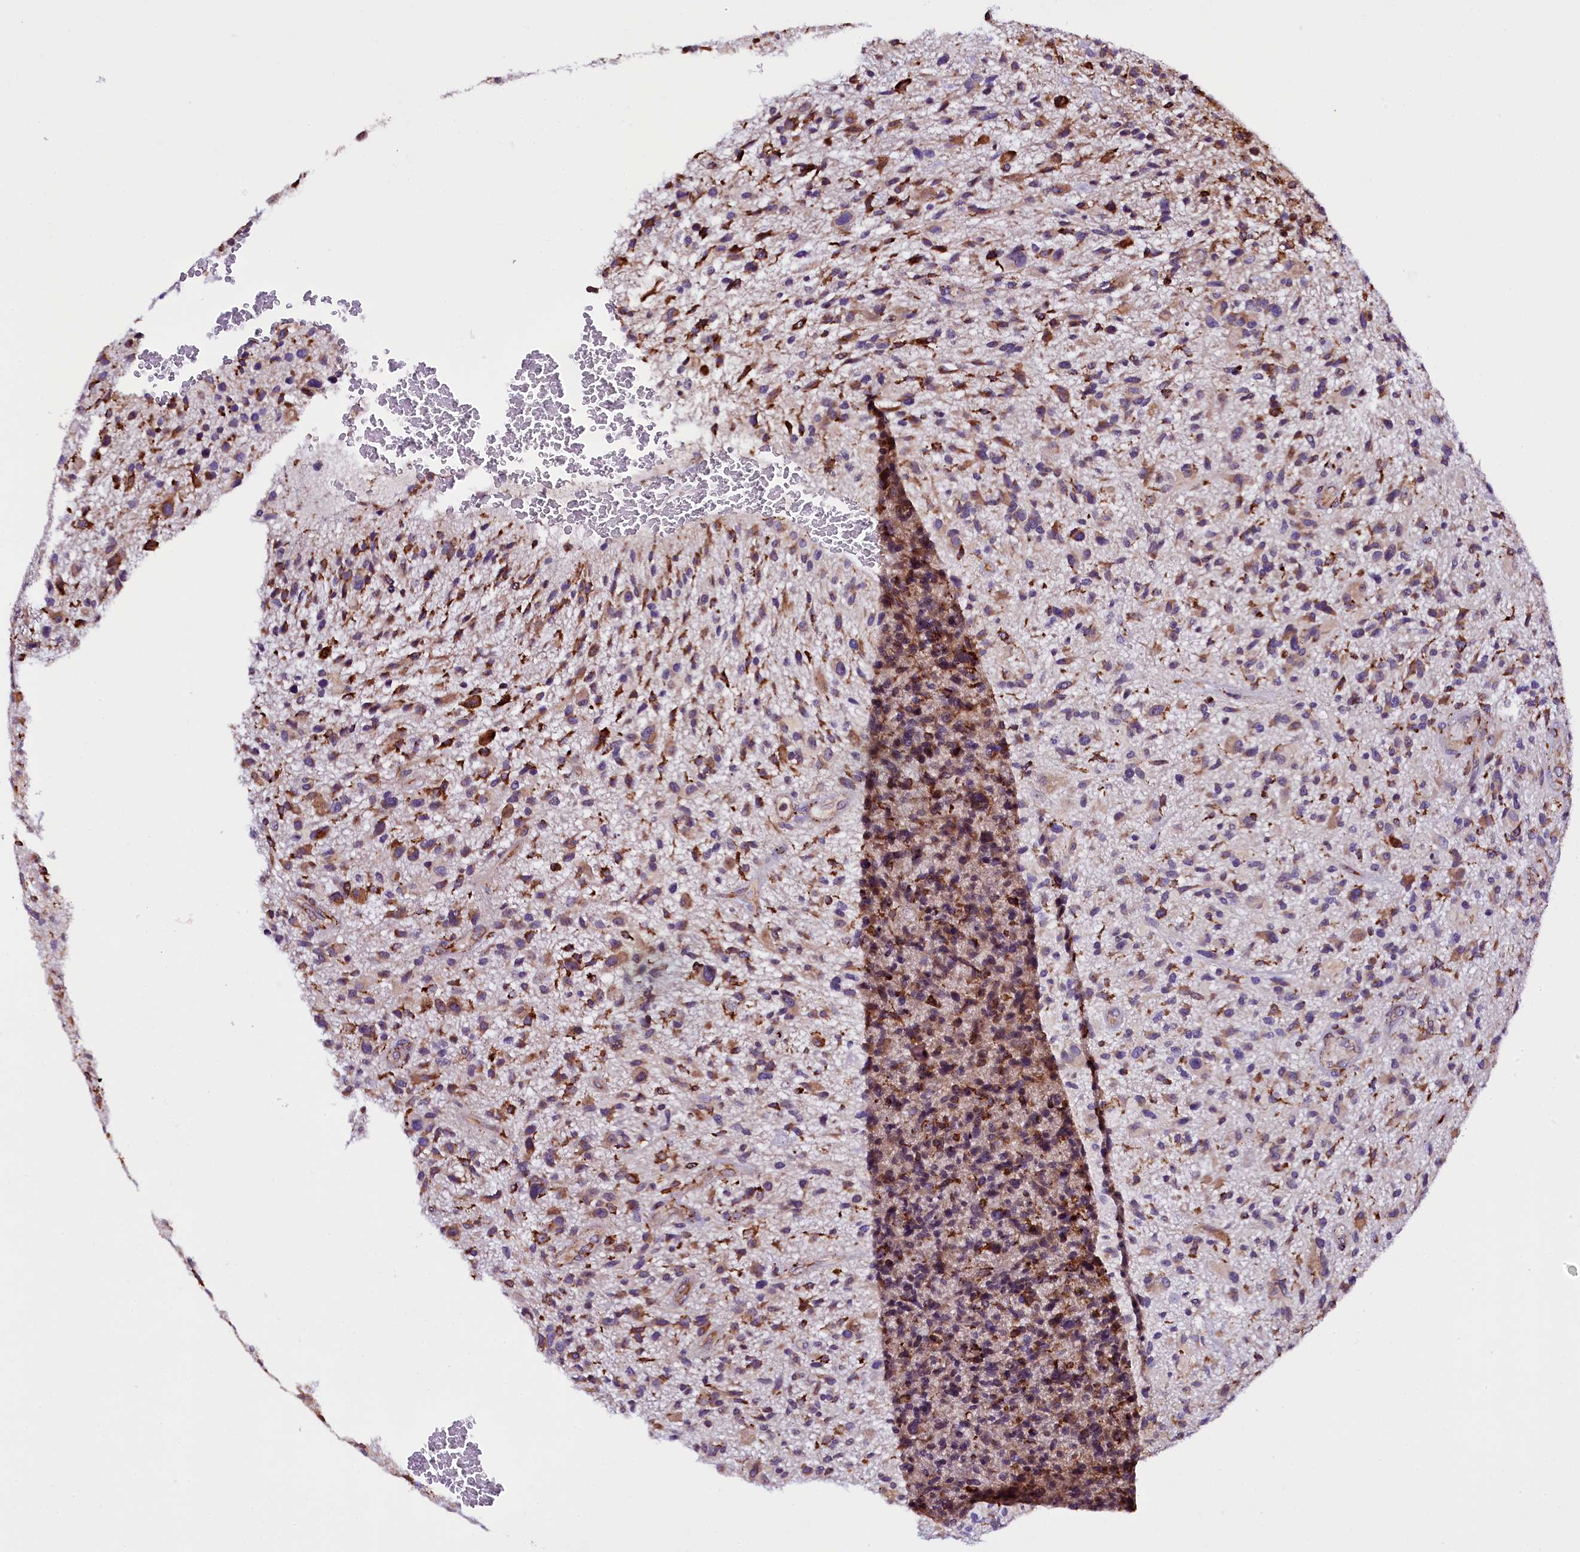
{"staining": {"intensity": "moderate", "quantity": "<25%", "location": "cytoplasmic/membranous"}, "tissue": "glioma", "cell_type": "Tumor cells", "image_type": "cancer", "snomed": [{"axis": "morphology", "description": "Glioma, malignant, High grade"}, {"axis": "topography", "description": "Brain"}], "caption": "Glioma was stained to show a protein in brown. There is low levels of moderate cytoplasmic/membranous positivity in approximately <25% of tumor cells.", "gene": "CAPS2", "patient": {"sex": "male", "age": 47}}